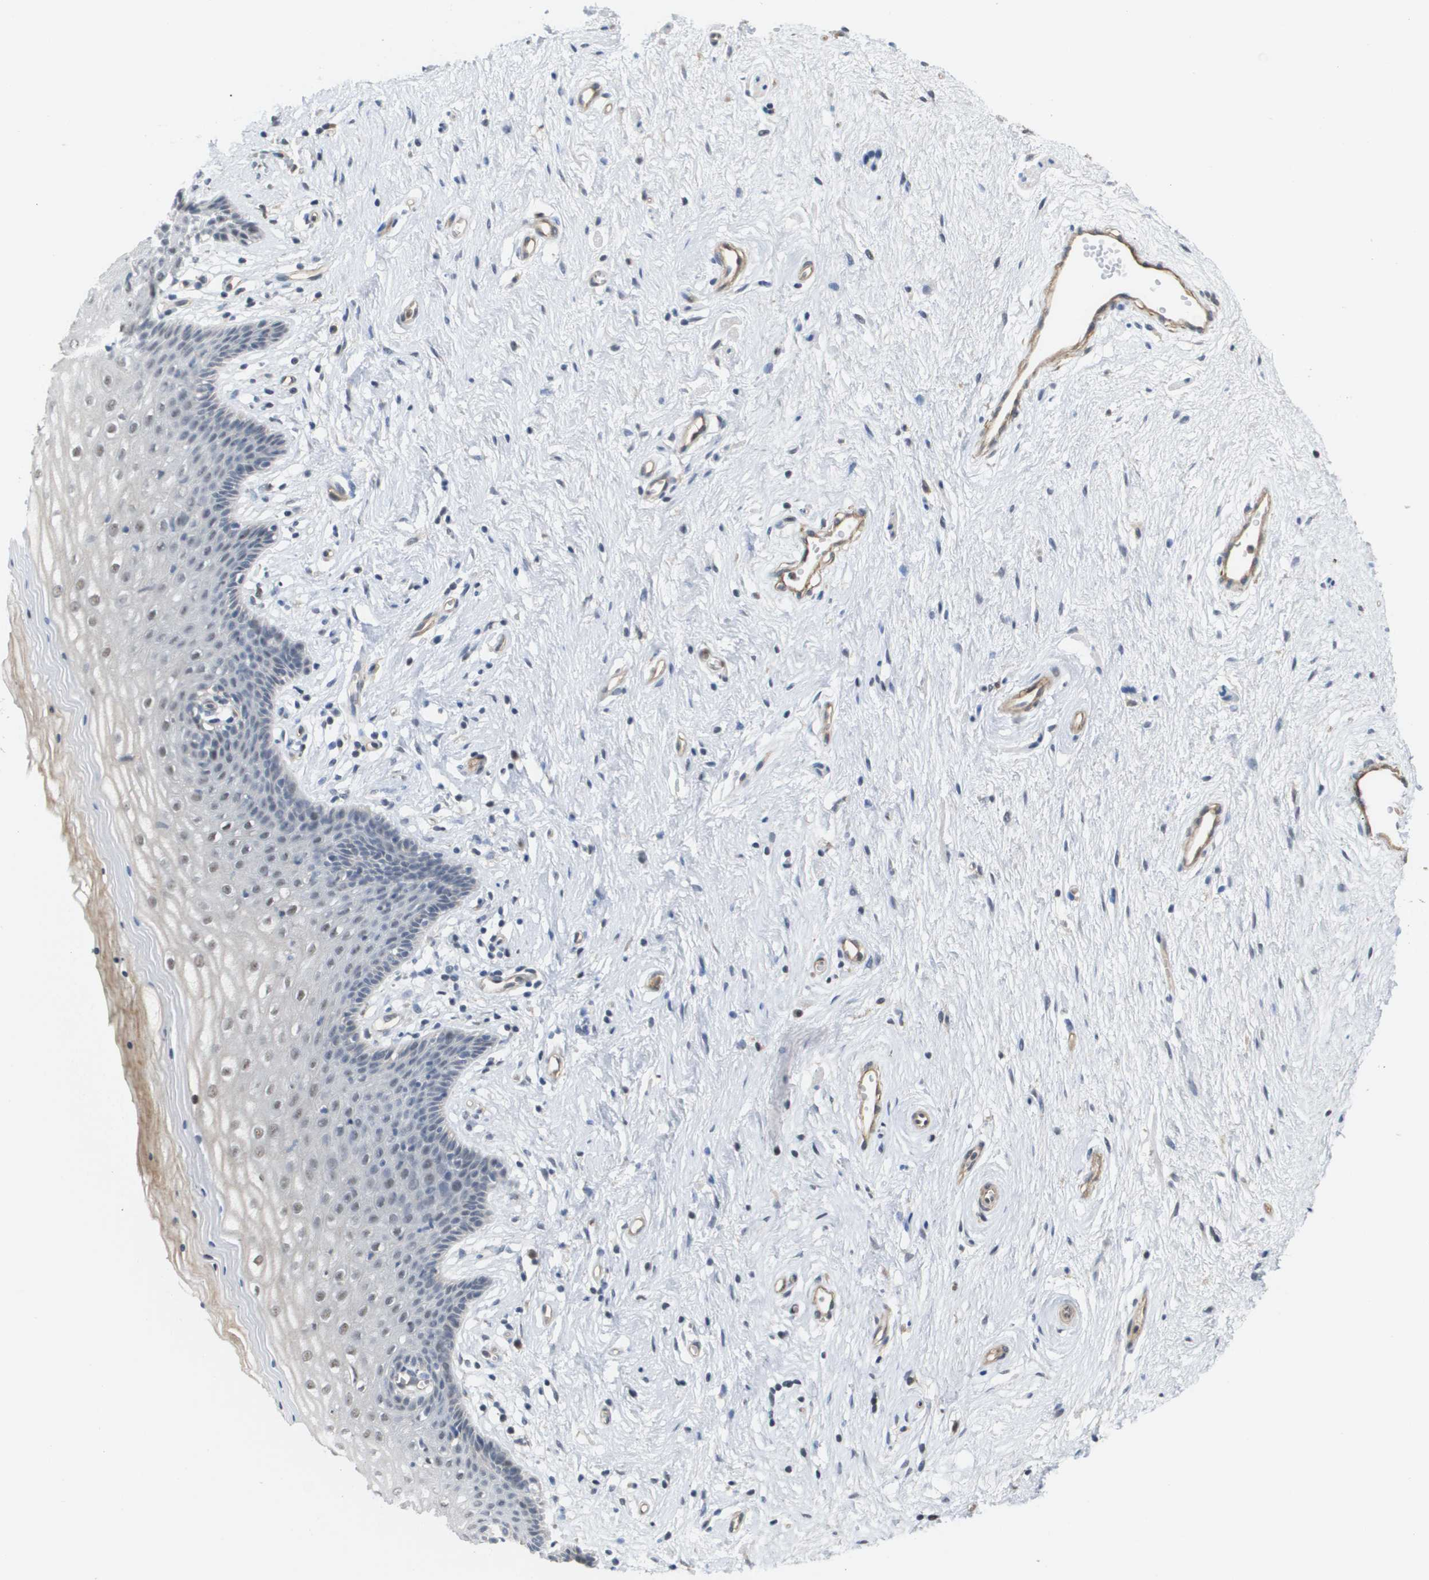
{"staining": {"intensity": "weak", "quantity": "<25%", "location": "nuclear"}, "tissue": "vagina", "cell_type": "Squamous epithelial cells", "image_type": "normal", "snomed": [{"axis": "morphology", "description": "Normal tissue, NOS"}, {"axis": "topography", "description": "Vagina"}], "caption": "High power microscopy histopathology image of an immunohistochemistry (IHC) histopathology image of benign vagina, revealing no significant staining in squamous epithelial cells. (Stains: DAB (3,3'-diaminobenzidine) IHC with hematoxylin counter stain, Microscopy: brightfield microscopy at high magnification).", "gene": "RNF112", "patient": {"sex": "female", "age": 44}}